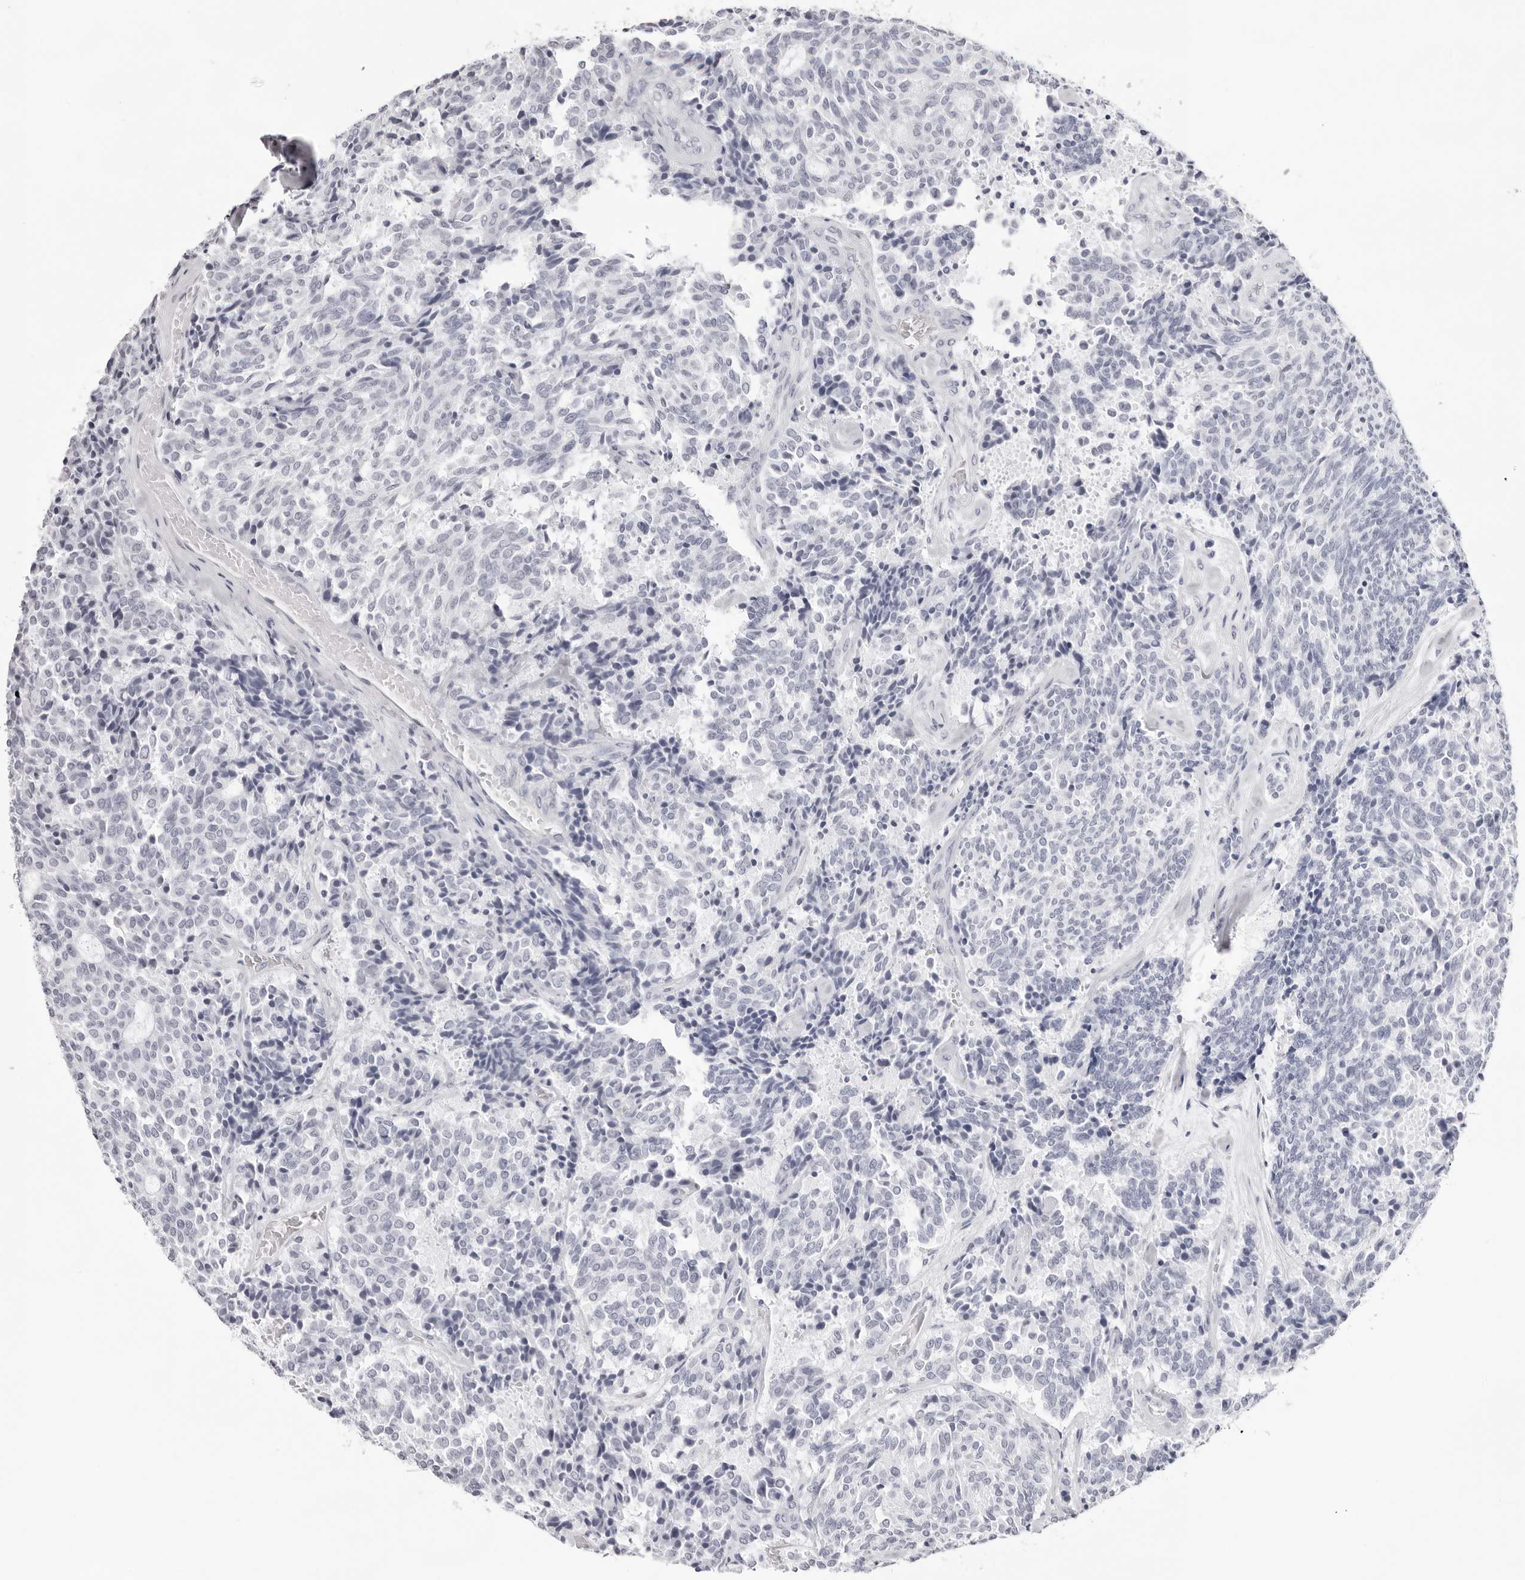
{"staining": {"intensity": "negative", "quantity": "none", "location": "none"}, "tissue": "carcinoid", "cell_type": "Tumor cells", "image_type": "cancer", "snomed": [{"axis": "morphology", "description": "Carcinoid, malignant, NOS"}, {"axis": "topography", "description": "Pancreas"}], "caption": "Tumor cells show no significant protein staining in carcinoid (malignant).", "gene": "INSL3", "patient": {"sex": "female", "age": 54}}